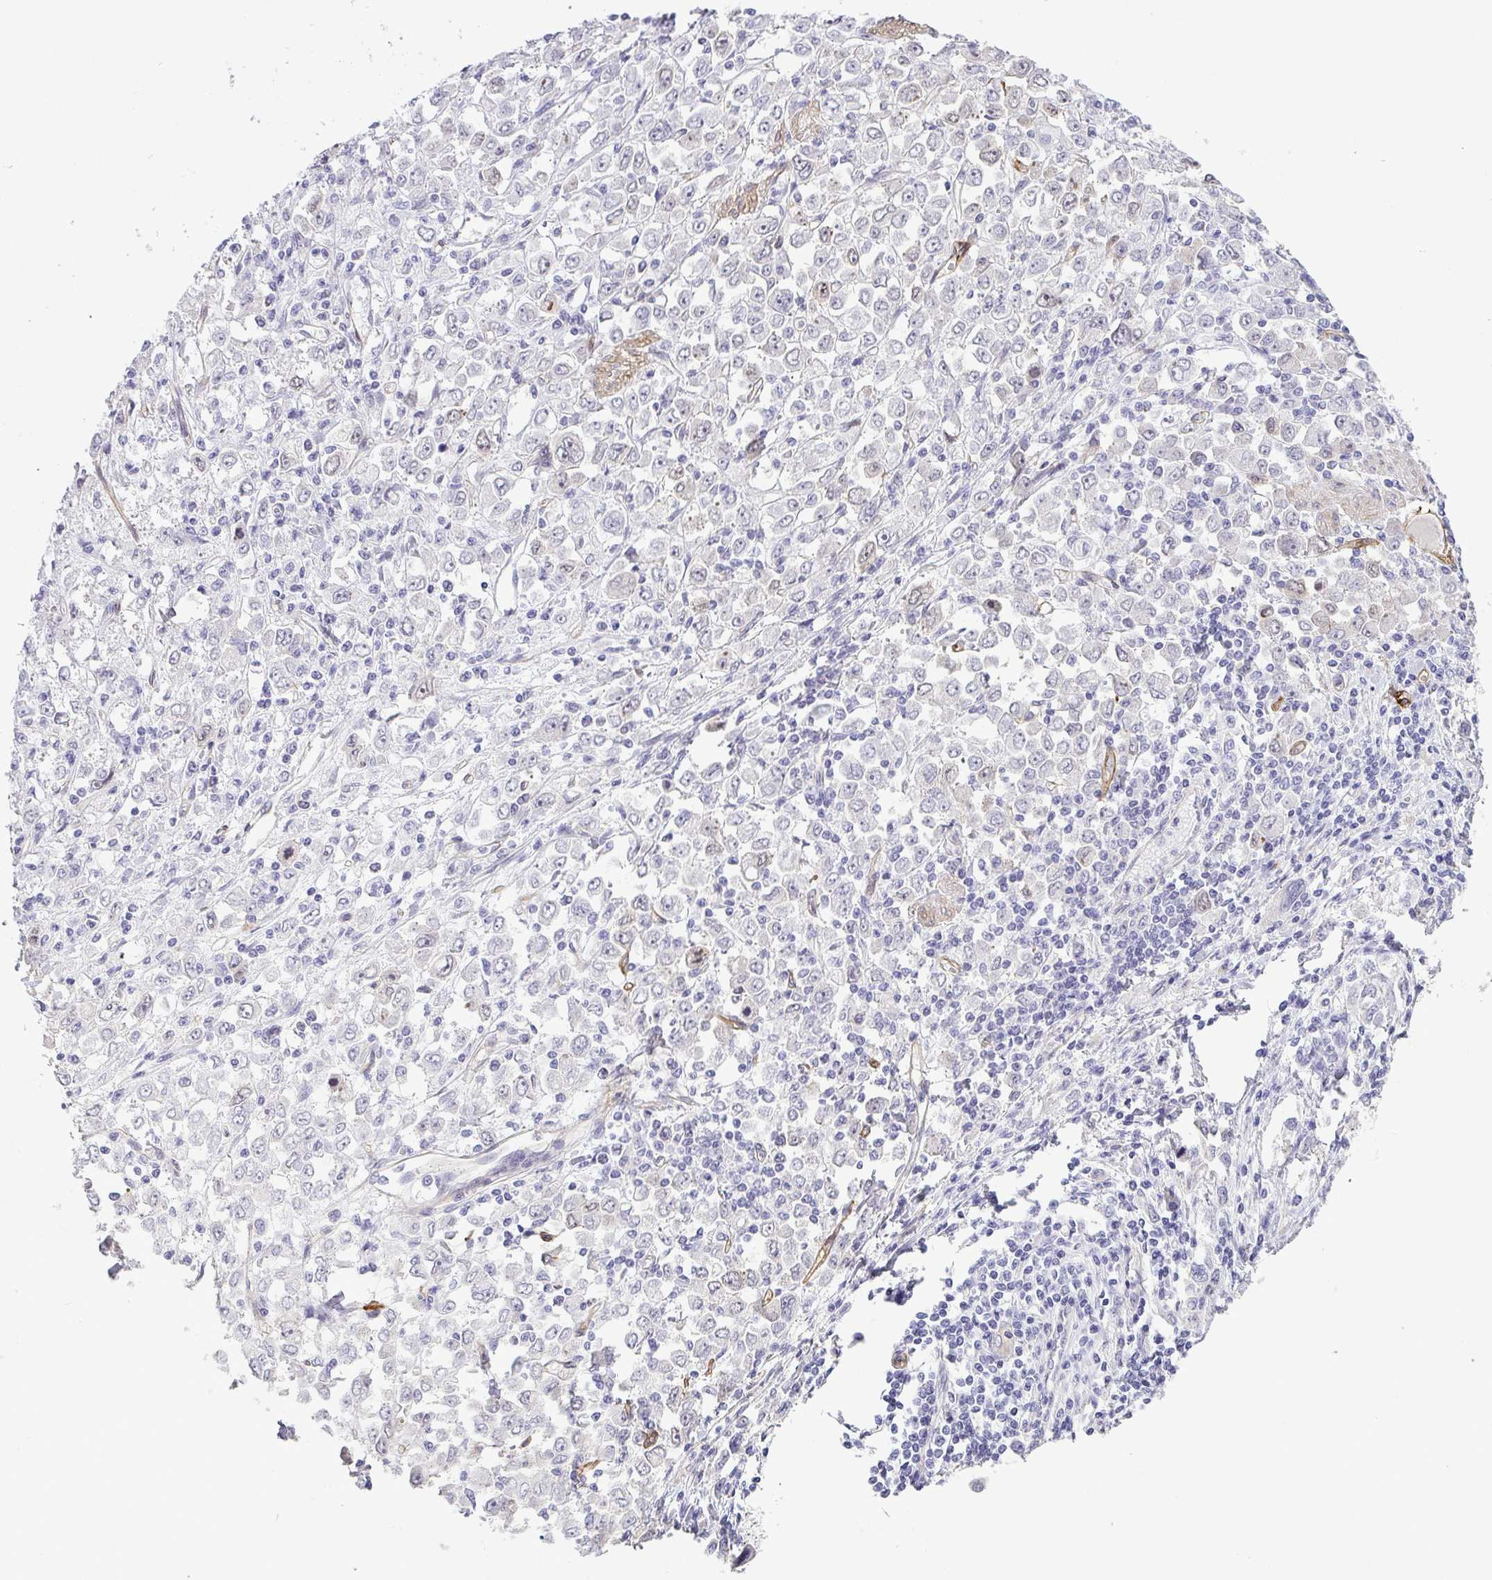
{"staining": {"intensity": "negative", "quantity": "none", "location": "none"}, "tissue": "stomach cancer", "cell_type": "Tumor cells", "image_type": "cancer", "snomed": [{"axis": "morphology", "description": "Adenocarcinoma, NOS"}, {"axis": "topography", "description": "Stomach, upper"}], "caption": "A micrograph of human stomach cancer is negative for staining in tumor cells.", "gene": "UBE2S", "patient": {"sex": "male", "age": 70}}